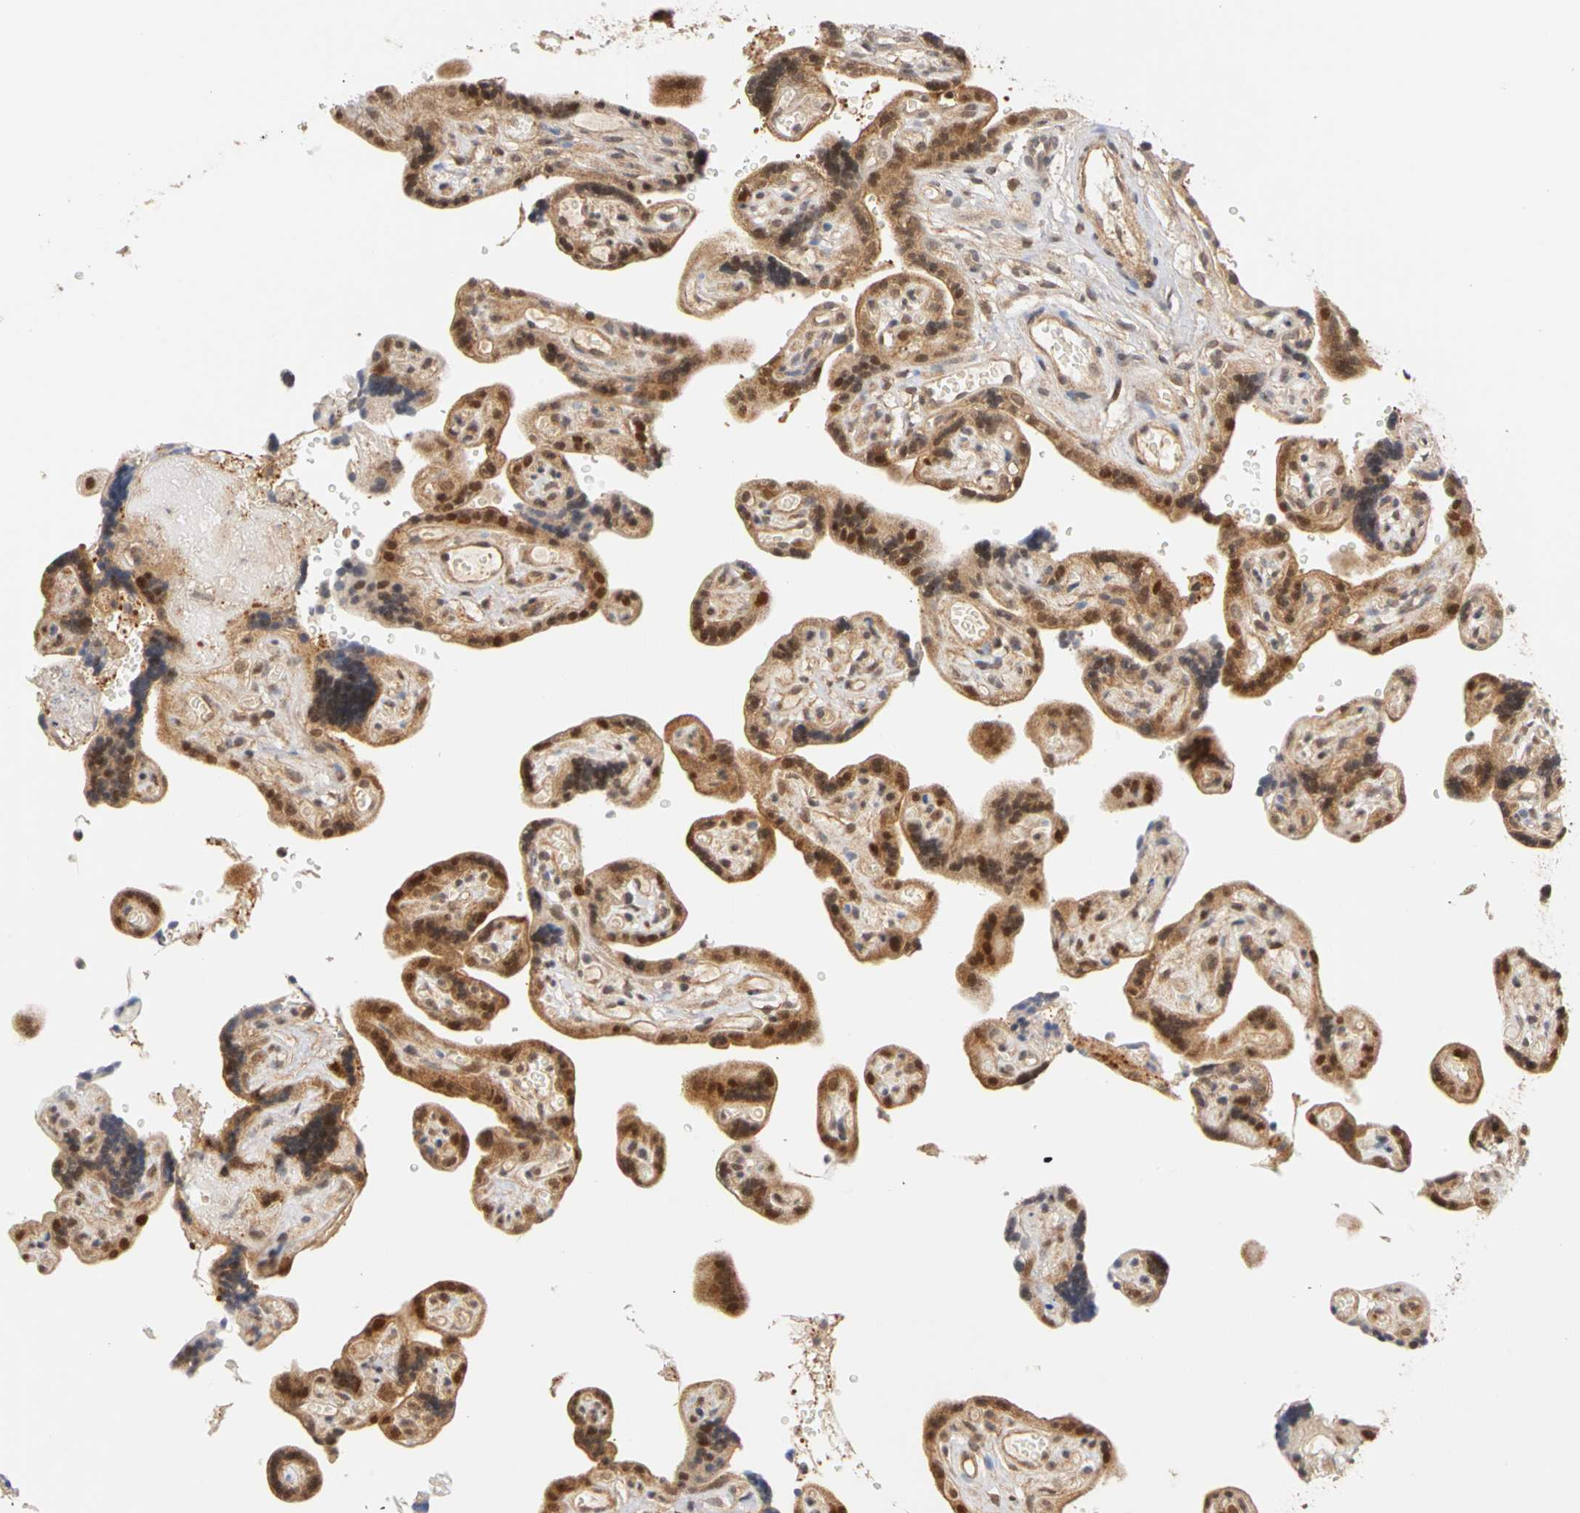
{"staining": {"intensity": "moderate", "quantity": ">75%", "location": "cytoplasmic/membranous,nuclear"}, "tissue": "placenta", "cell_type": "Decidual cells", "image_type": "normal", "snomed": [{"axis": "morphology", "description": "Normal tissue, NOS"}, {"axis": "topography", "description": "Placenta"}], "caption": "A high-resolution micrograph shows immunohistochemistry staining of benign placenta, which shows moderate cytoplasmic/membranous,nuclear positivity in about >75% of decidual cells.", "gene": "UBE2M", "patient": {"sex": "female", "age": 30}}